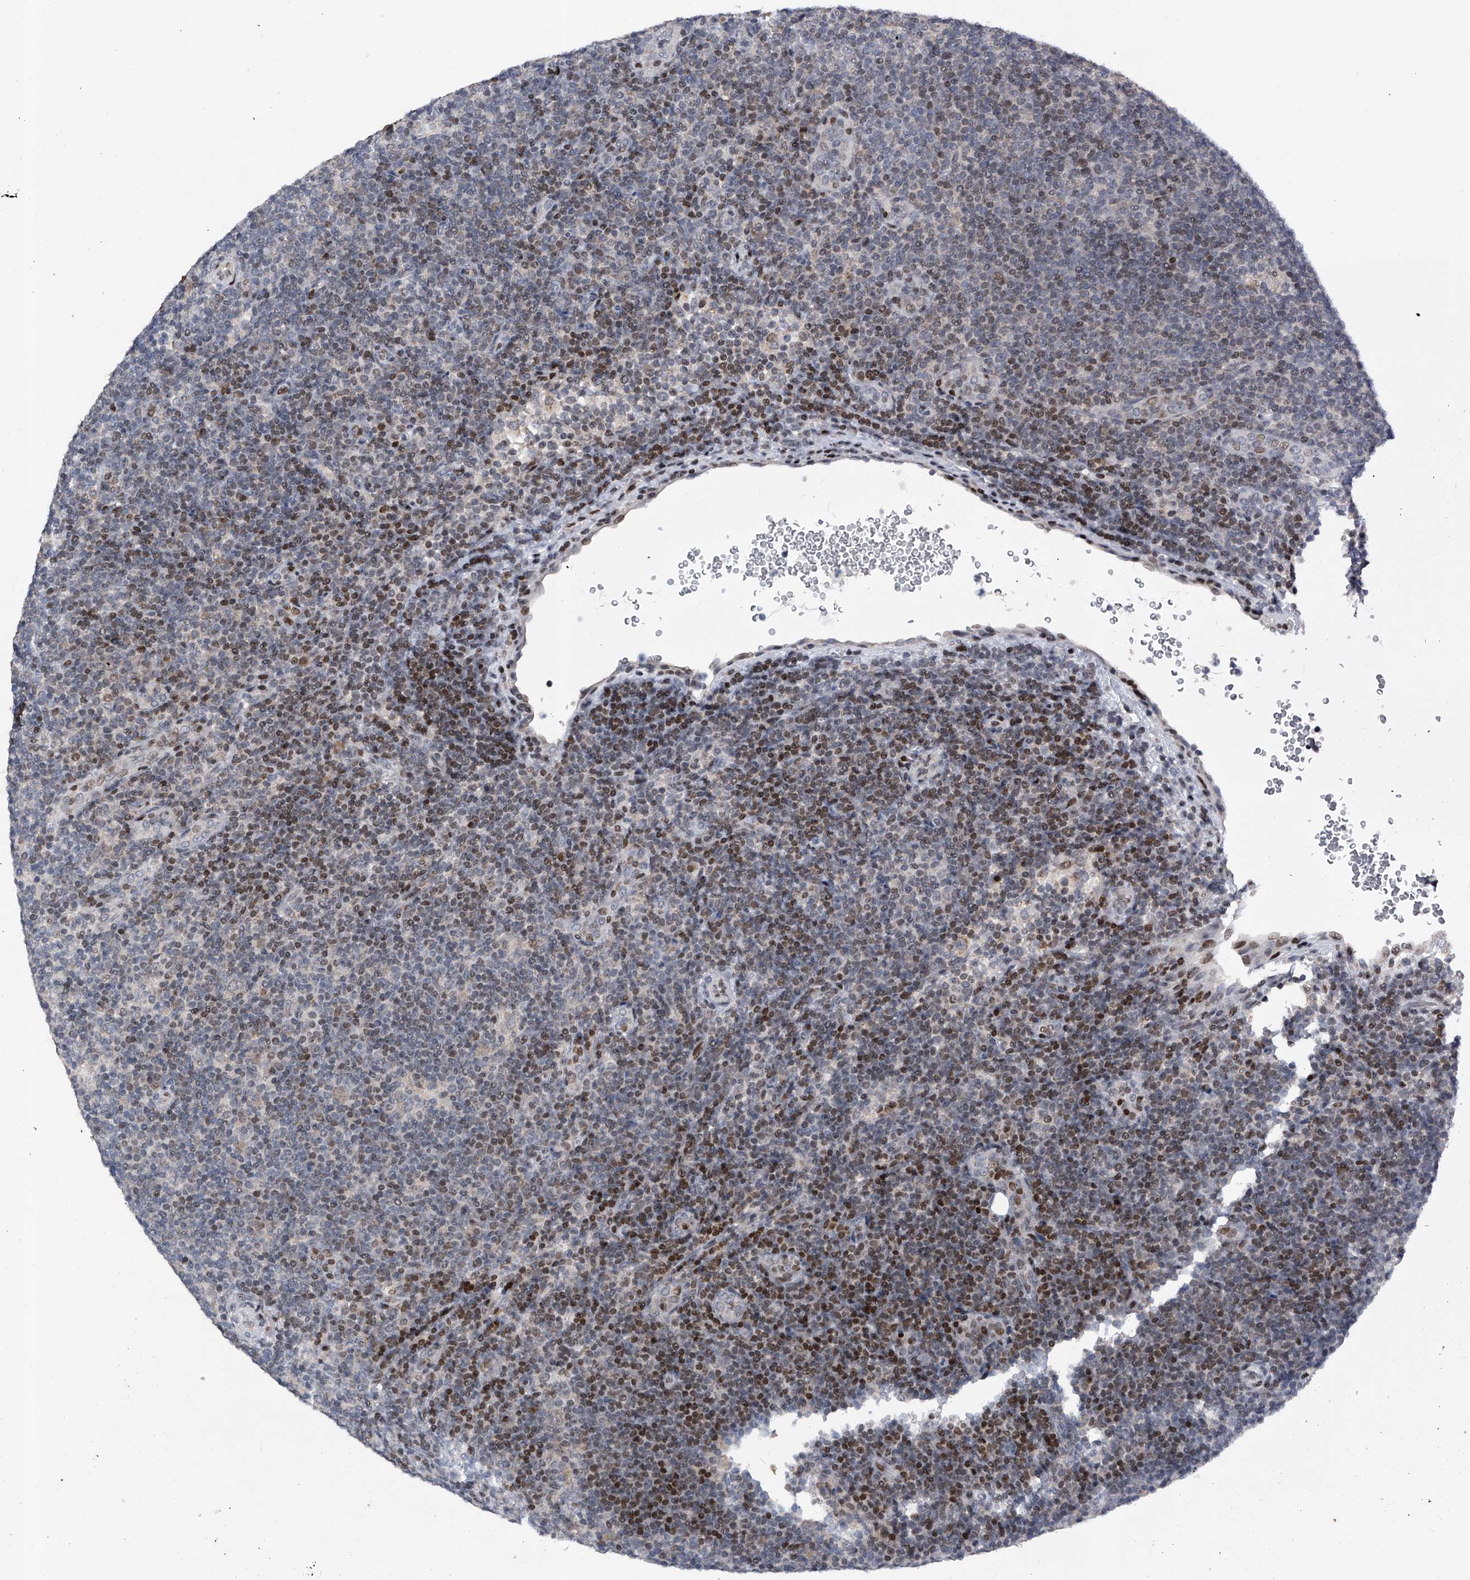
{"staining": {"intensity": "negative", "quantity": "none", "location": "none"}, "tissue": "lymphoma", "cell_type": "Tumor cells", "image_type": "cancer", "snomed": [{"axis": "morphology", "description": "Hodgkin's disease, NOS"}, {"axis": "topography", "description": "Lymph node"}], "caption": "IHC histopathology image of Hodgkin's disease stained for a protein (brown), which shows no staining in tumor cells.", "gene": "RWDD2A", "patient": {"sex": "female", "age": 57}}